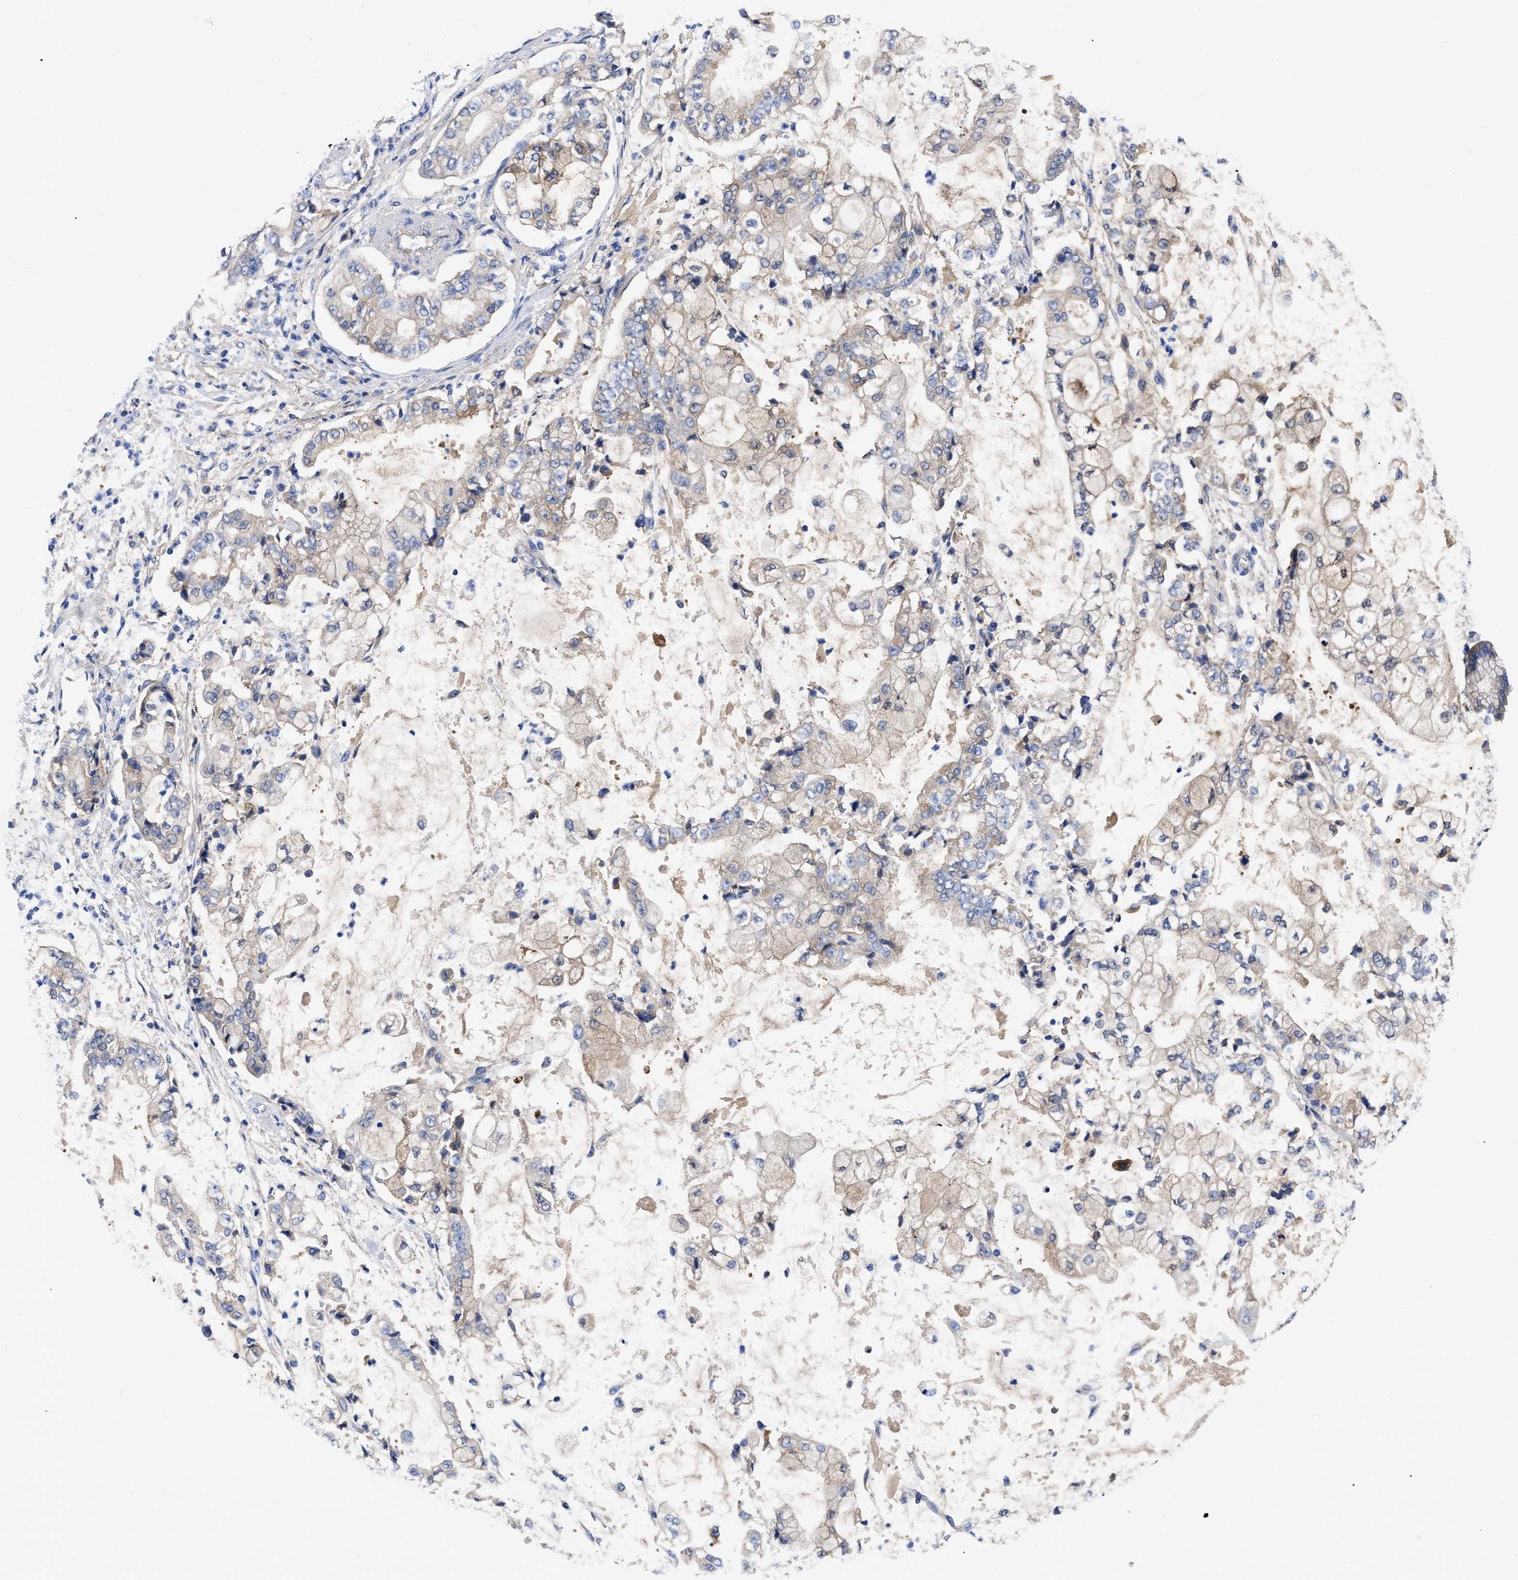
{"staining": {"intensity": "weak", "quantity": ">75%", "location": "cytoplasmic/membranous"}, "tissue": "stomach cancer", "cell_type": "Tumor cells", "image_type": "cancer", "snomed": [{"axis": "morphology", "description": "Adenocarcinoma, NOS"}, {"axis": "topography", "description": "Stomach"}], "caption": "Protein expression analysis of adenocarcinoma (stomach) exhibits weak cytoplasmic/membranous positivity in approximately >75% of tumor cells.", "gene": "RBKS", "patient": {"sex": "male", "age": 76}}